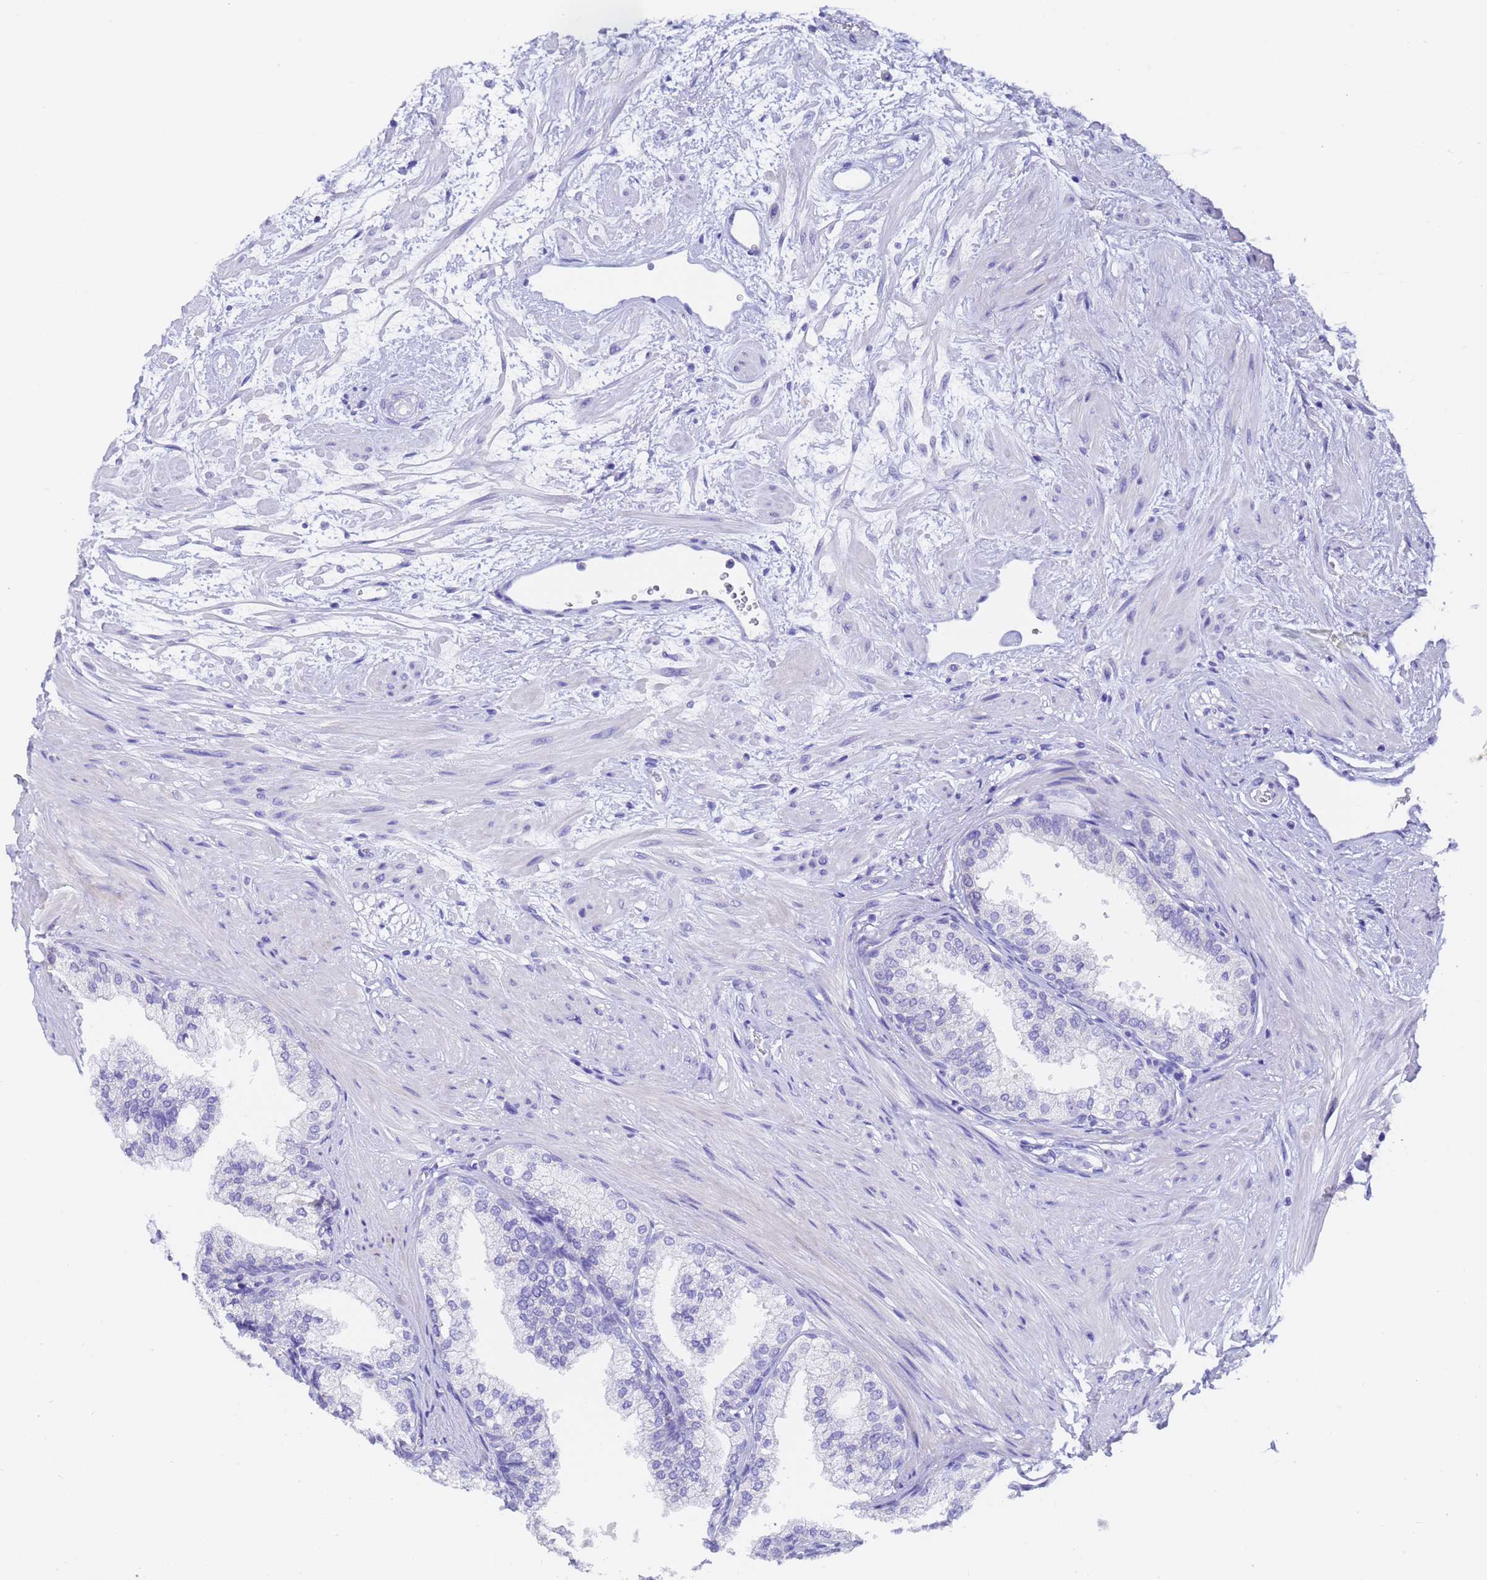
{"staining": {"intensity": "negative", "quantity": "none", "location": "none"}, "tissue": "prostate", "cell_type": "Glandular cells", "image_type": "normal", "snomed": [{"axis": "morphology", "description": "Normal tissue, NOS"}, {"axis": "topography", "description": "Prostate"}], "caption": "This is an immunohistochemistry histopathology image of benign prostate. There is no expression in glandular cells.", "gene": "GABRA1", "patient": {"sex": "male", "age": 60}}